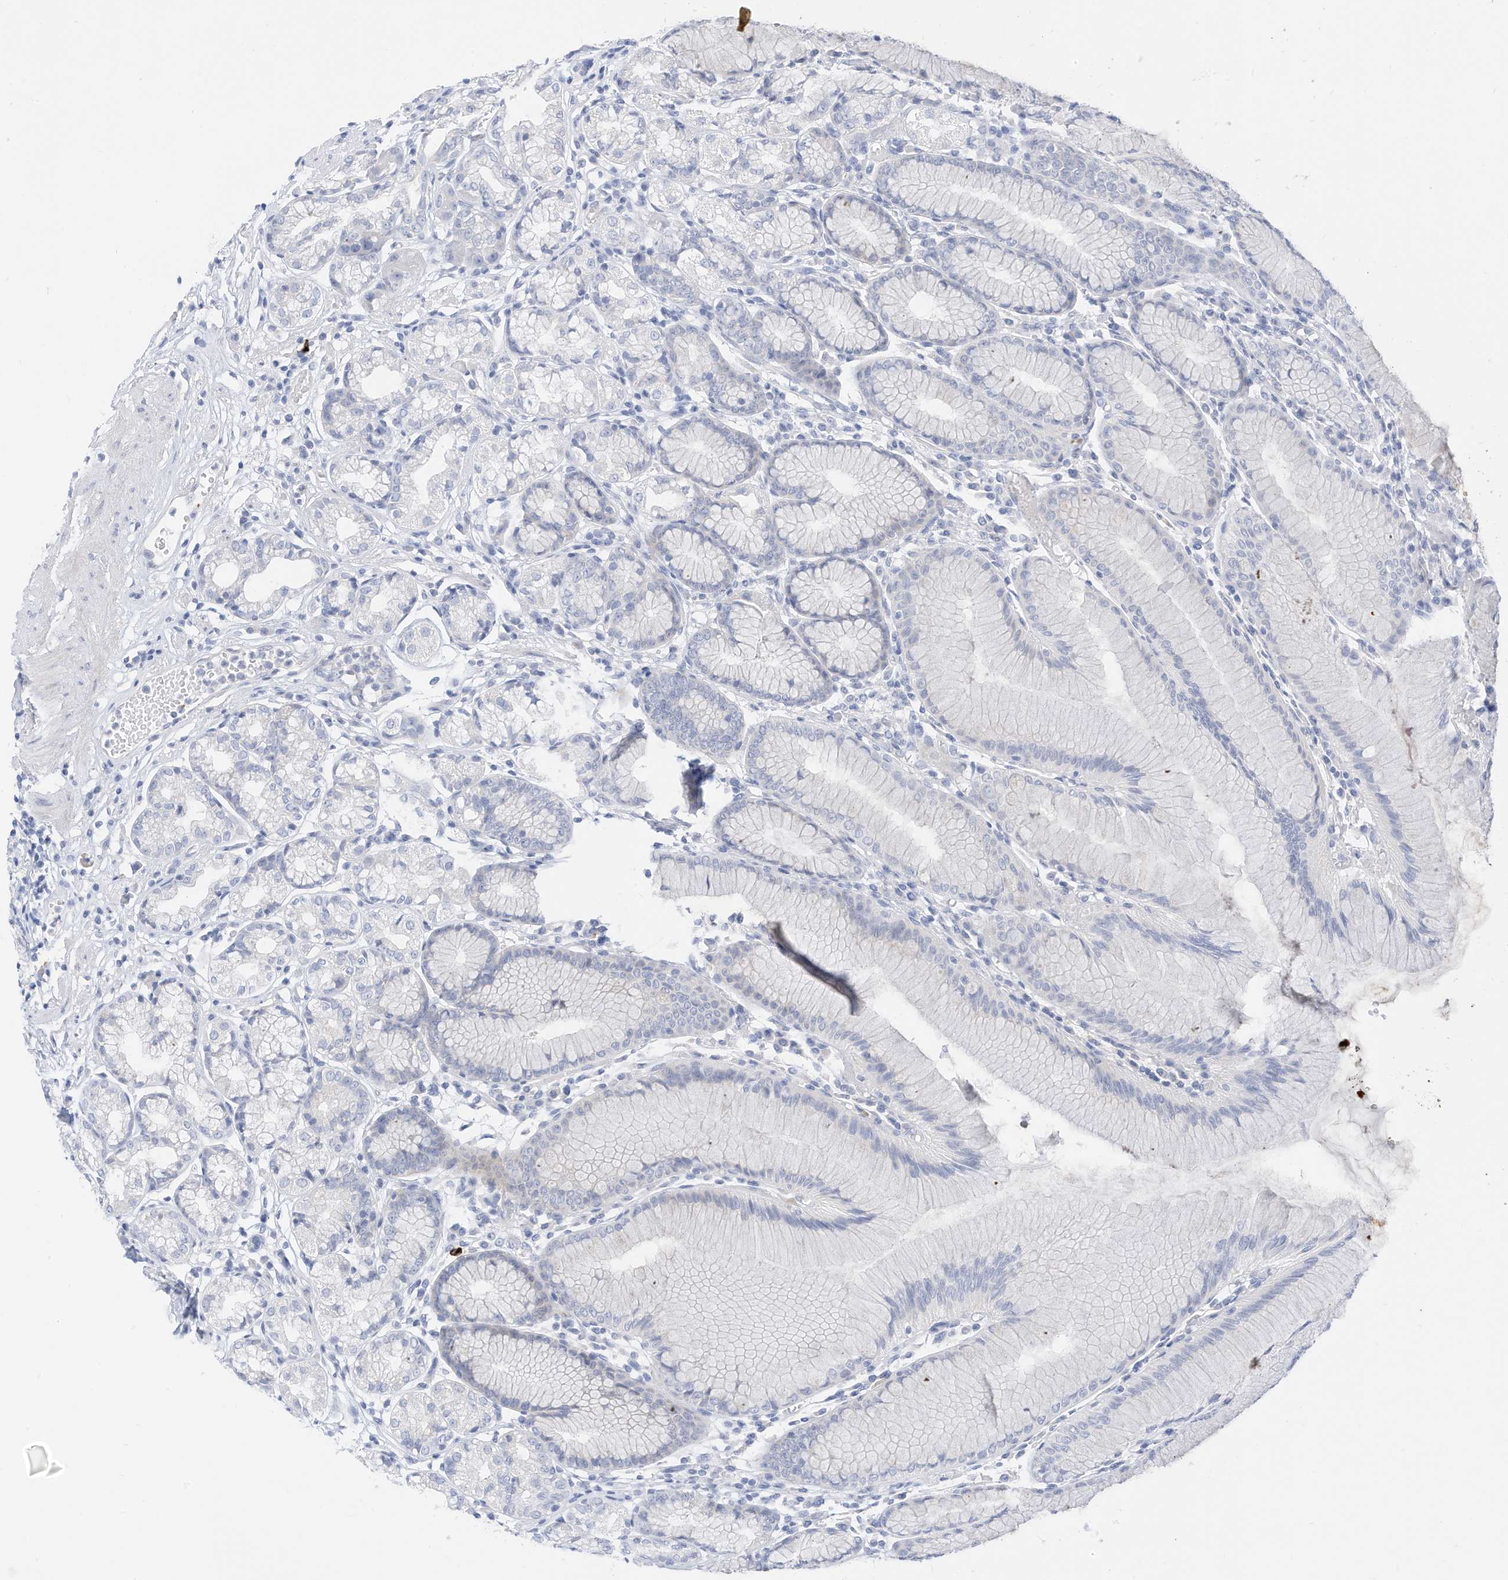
{"staining": {"intensity": "negative", "quantity": "none", "location": "none"}, "tissue": "stomach", "cell_type": "Glandular cells", "image_type": "normal", "snomed": [{"axis": "morphology", "description": "Normal tissue, NOS"}, {"axis": "topography", "description": "Stomach"}], "caption": "The image displays no staining of glandular cells in normal stomach.", "gene": "SPOCD1", "patient": {"sex": "female", "age": 57}}